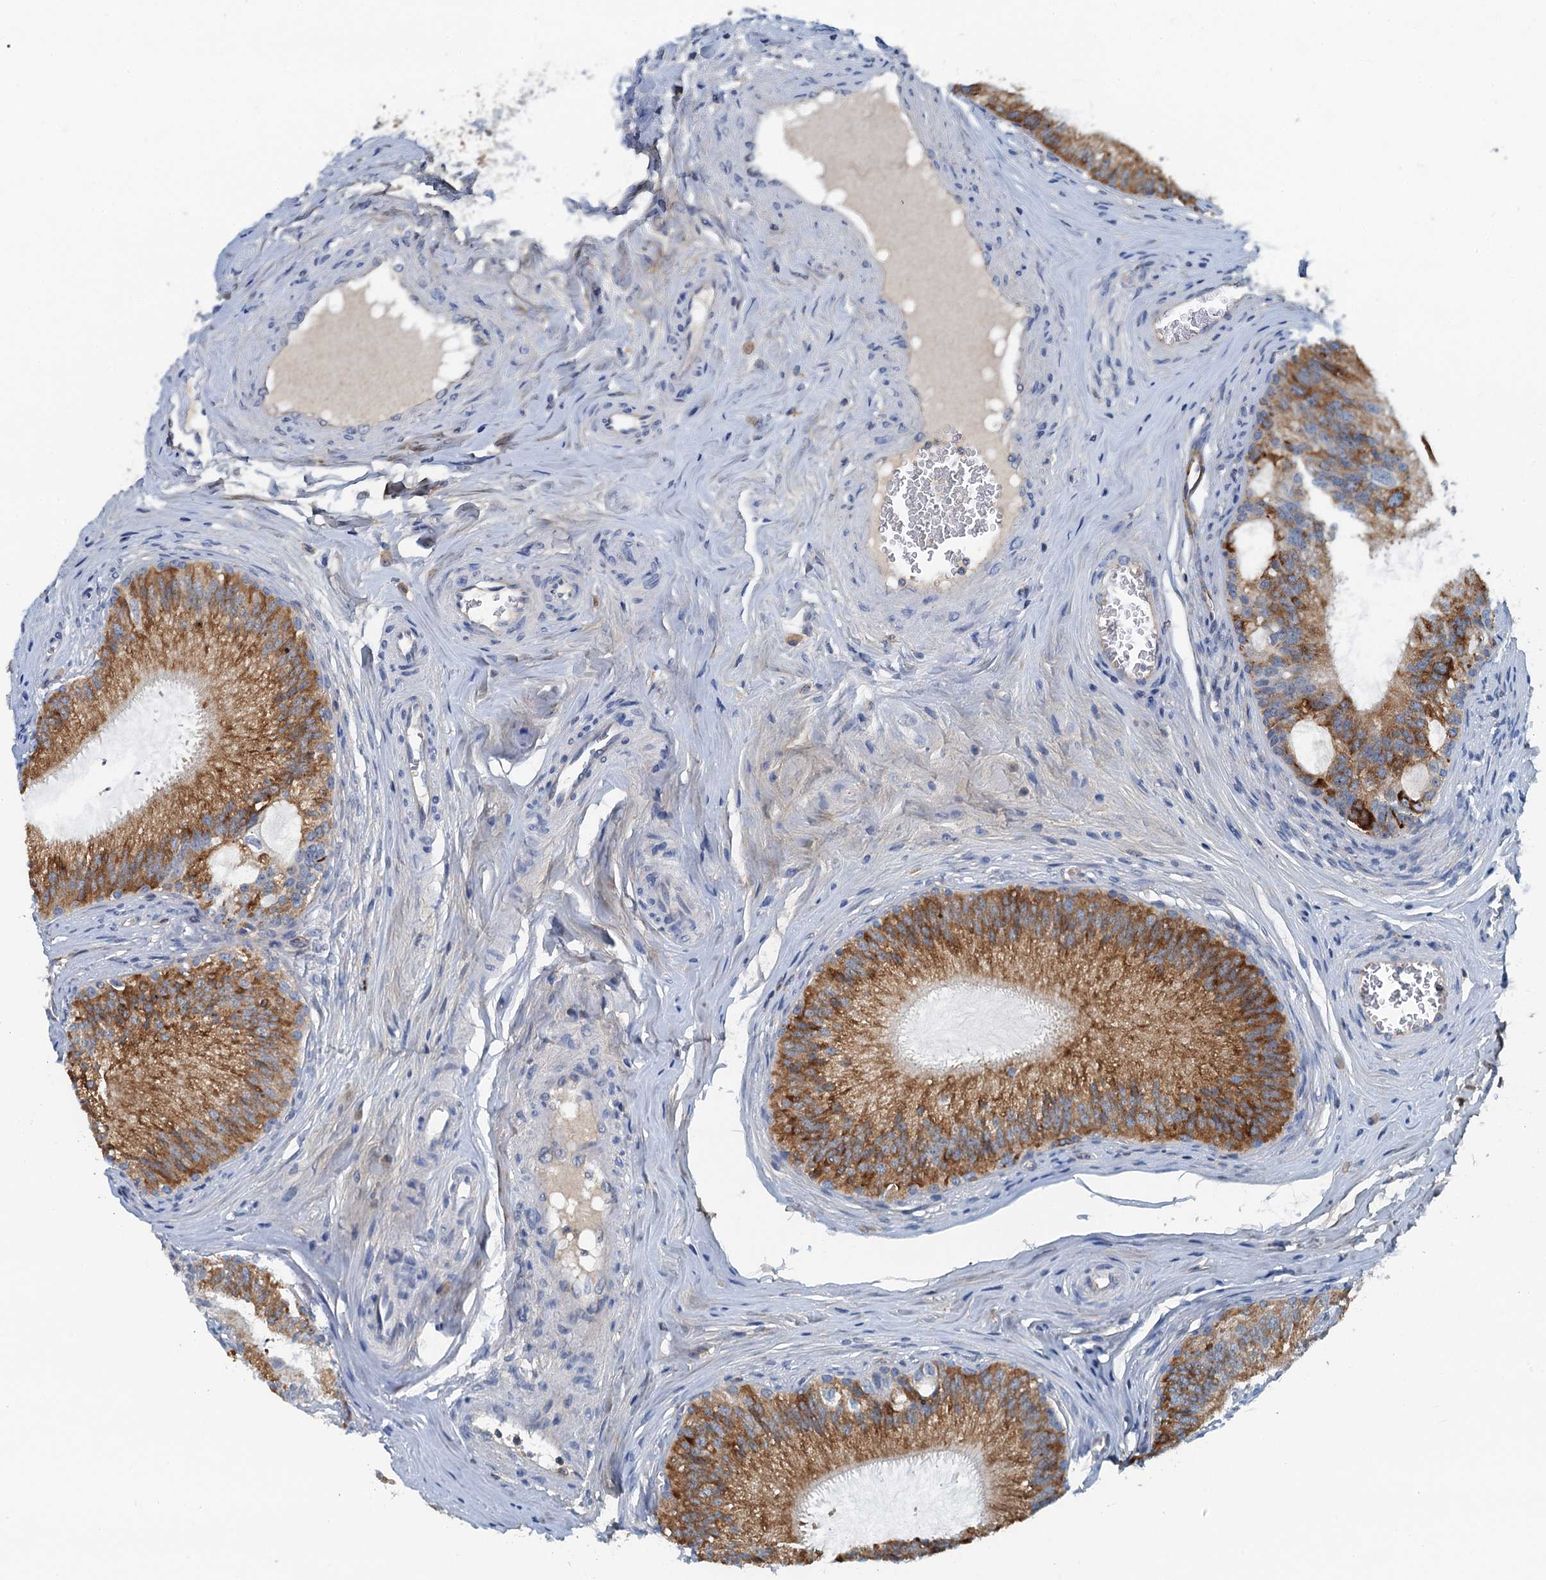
{"staining": {"intensity": "moderate", "quantity": "25%-75%", "location": "cytoplasmic/membranous"}, "tissue": "epididymis", "cell_type": "Glandular cells", "image_type": "normal", "snomed": [{"axis": "morphology", "description": "Normal tissue, NOS"}, {"axis": "topography", "description": "Epididymis"}], "caption": "The histopathology image demonstrates a brown stain indicating the presence of a protein in the cytoplasmic/membranous of glandular cells in epididymis. Immunohistochemistry stains the protein in brown and the nuclei are stained blue.", "gene": "THAP10", "patient": {"sex": "male", "age": 46}}